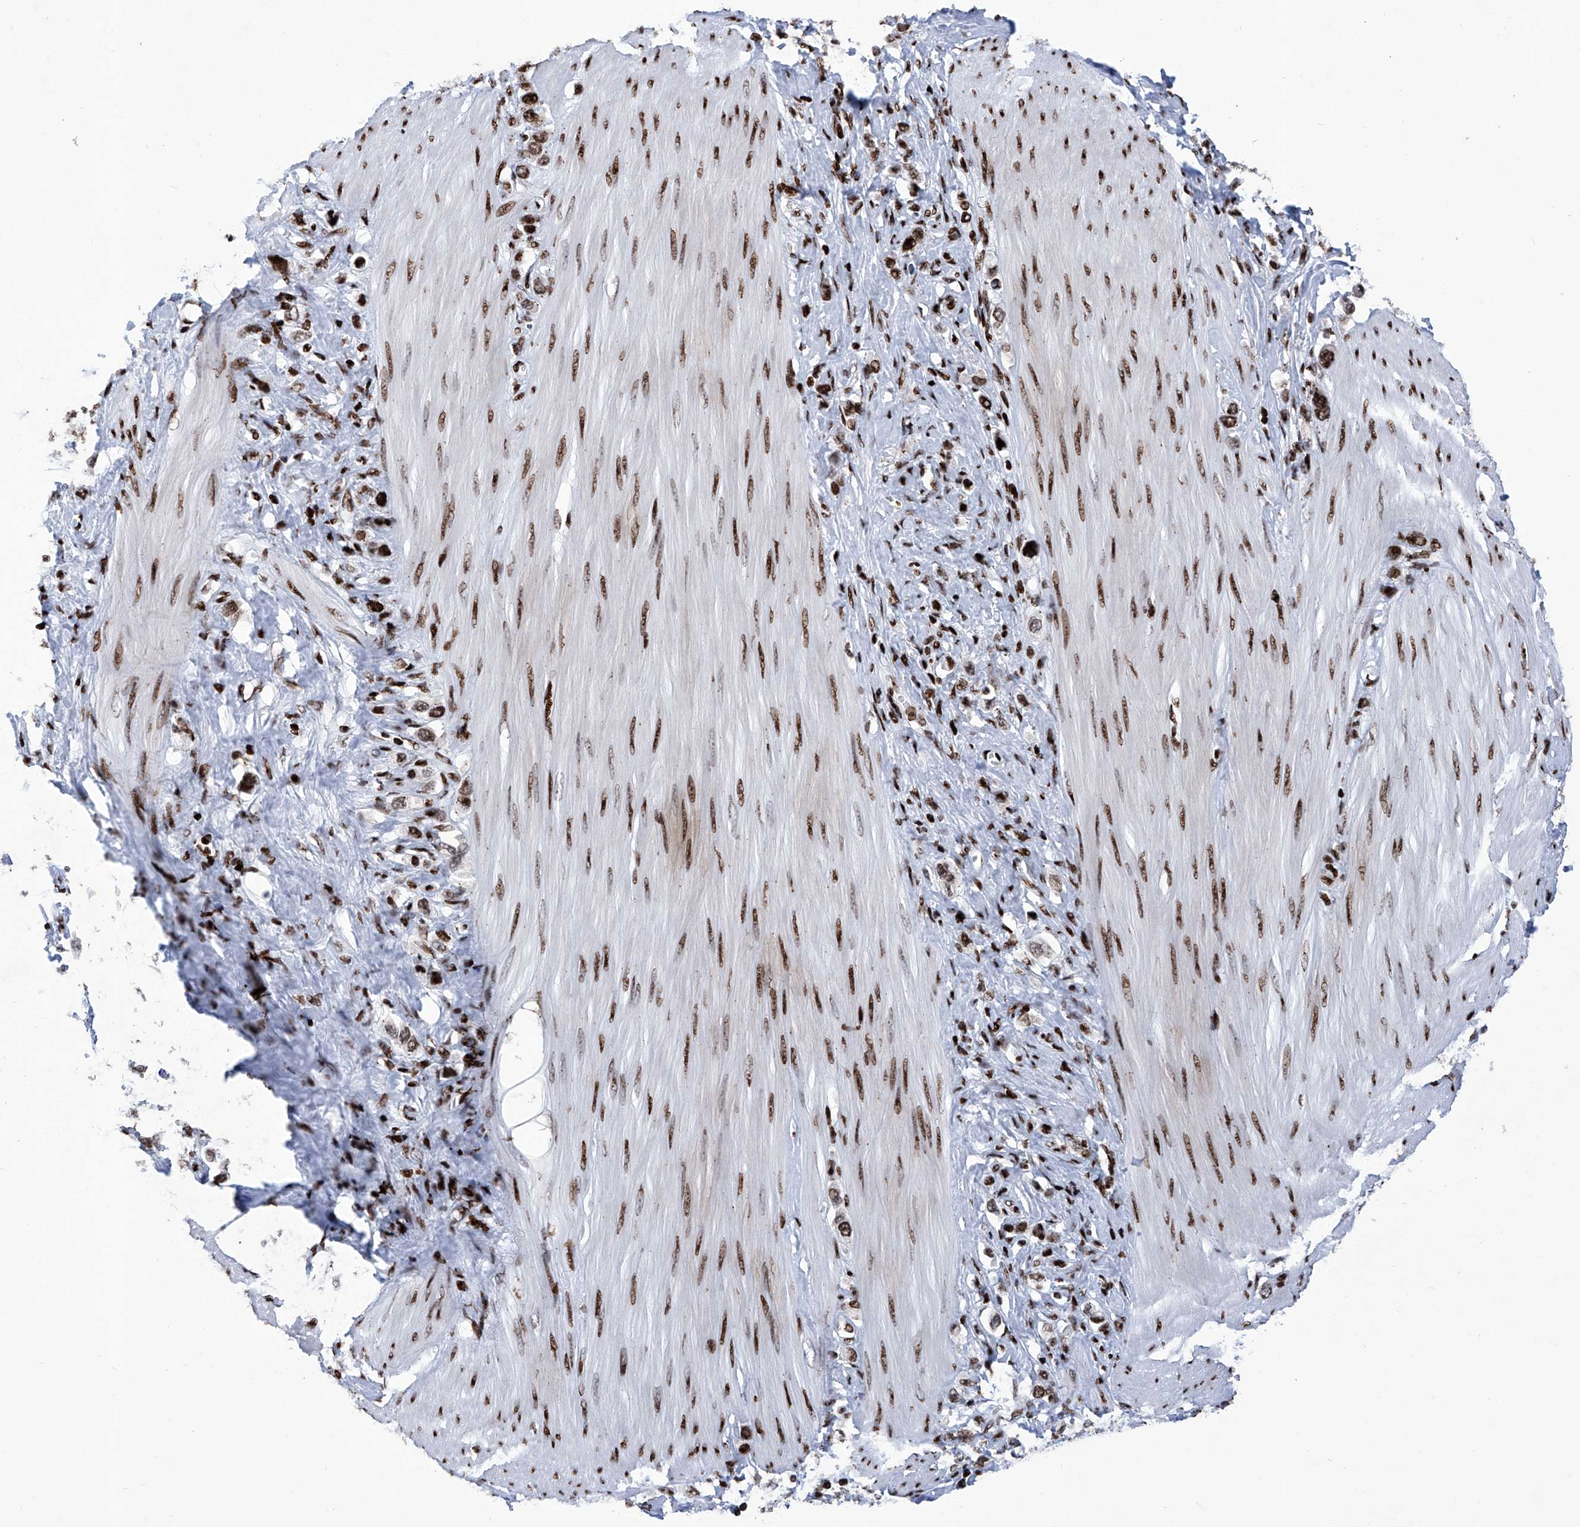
{"staining": {"intensity": "strong", "quantity": ">75%", "location": "nuclear"}, "tissue": "stomach cancer", "cell_type": "Tumor cells", "image_type": "cancer", "snomed": [{"axis": "morphology", "description": "Adenocarcinoma, NOS"}, {"axis": "topography", "description": "Stomach"}], "caption": "Immunohistochemical staining of adenocarcinoma (stomach) exhibits strong nuclear protein staining in approximately >75% of tumor cells.", "gene": "HEY2", "patient": {"sex": "female", "age": 65}}